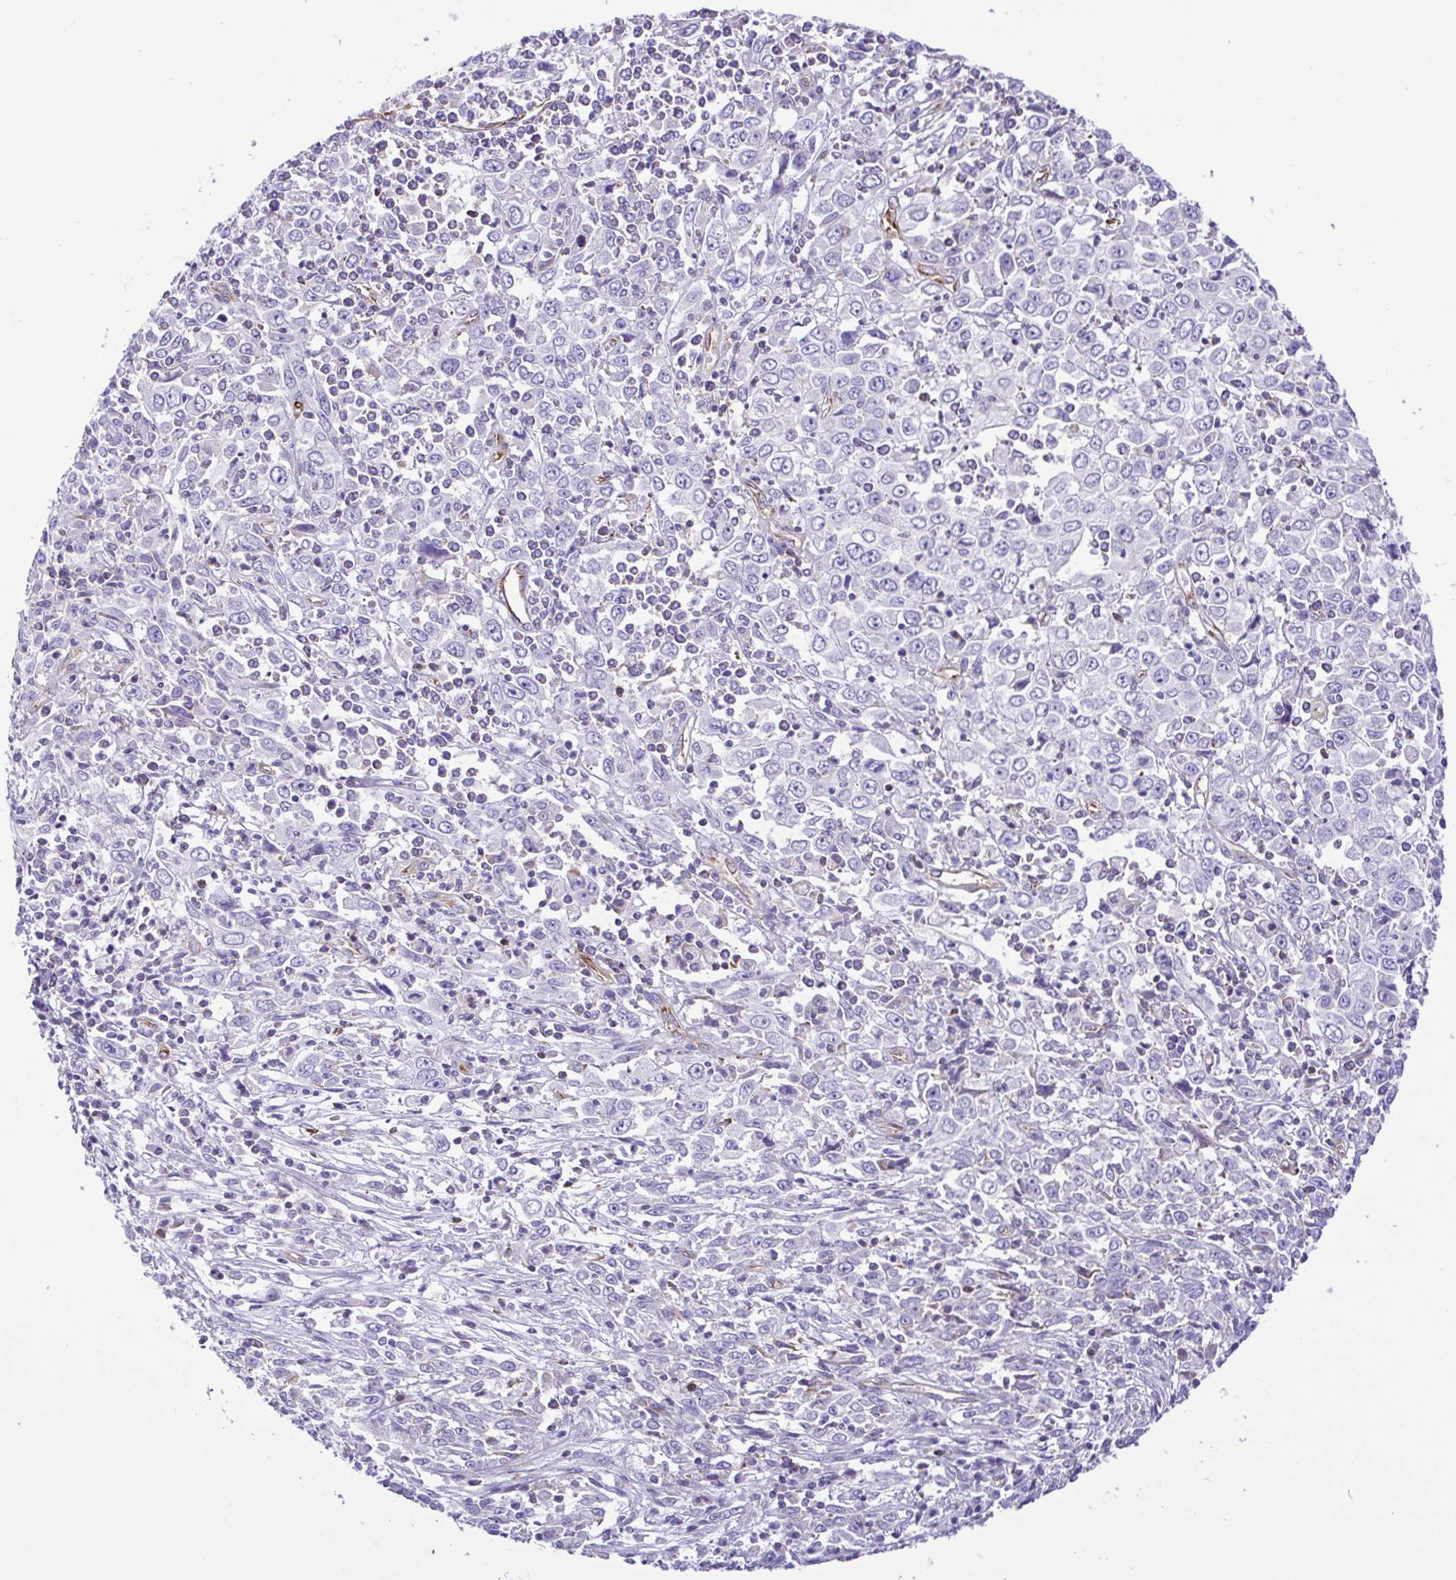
{"staining": {"intensity": "negative", "quantity": "none", "location": "none"}, "tissue": "cervical cancer", "cell_type": "Tumor cells", "image_type": "cancer", "snomed": [{"axis": "morphology", "description": "Adenocarcinoma, NOS"}, {"axis": "topography", "description": "Cervix"}], "caption": "Immunohistochemistry of cervical cancer (adenocarcinoma) displays no expression in tumor cells.", "gene": "FLT1", "patient": {"sex": "female", "age": 40}}